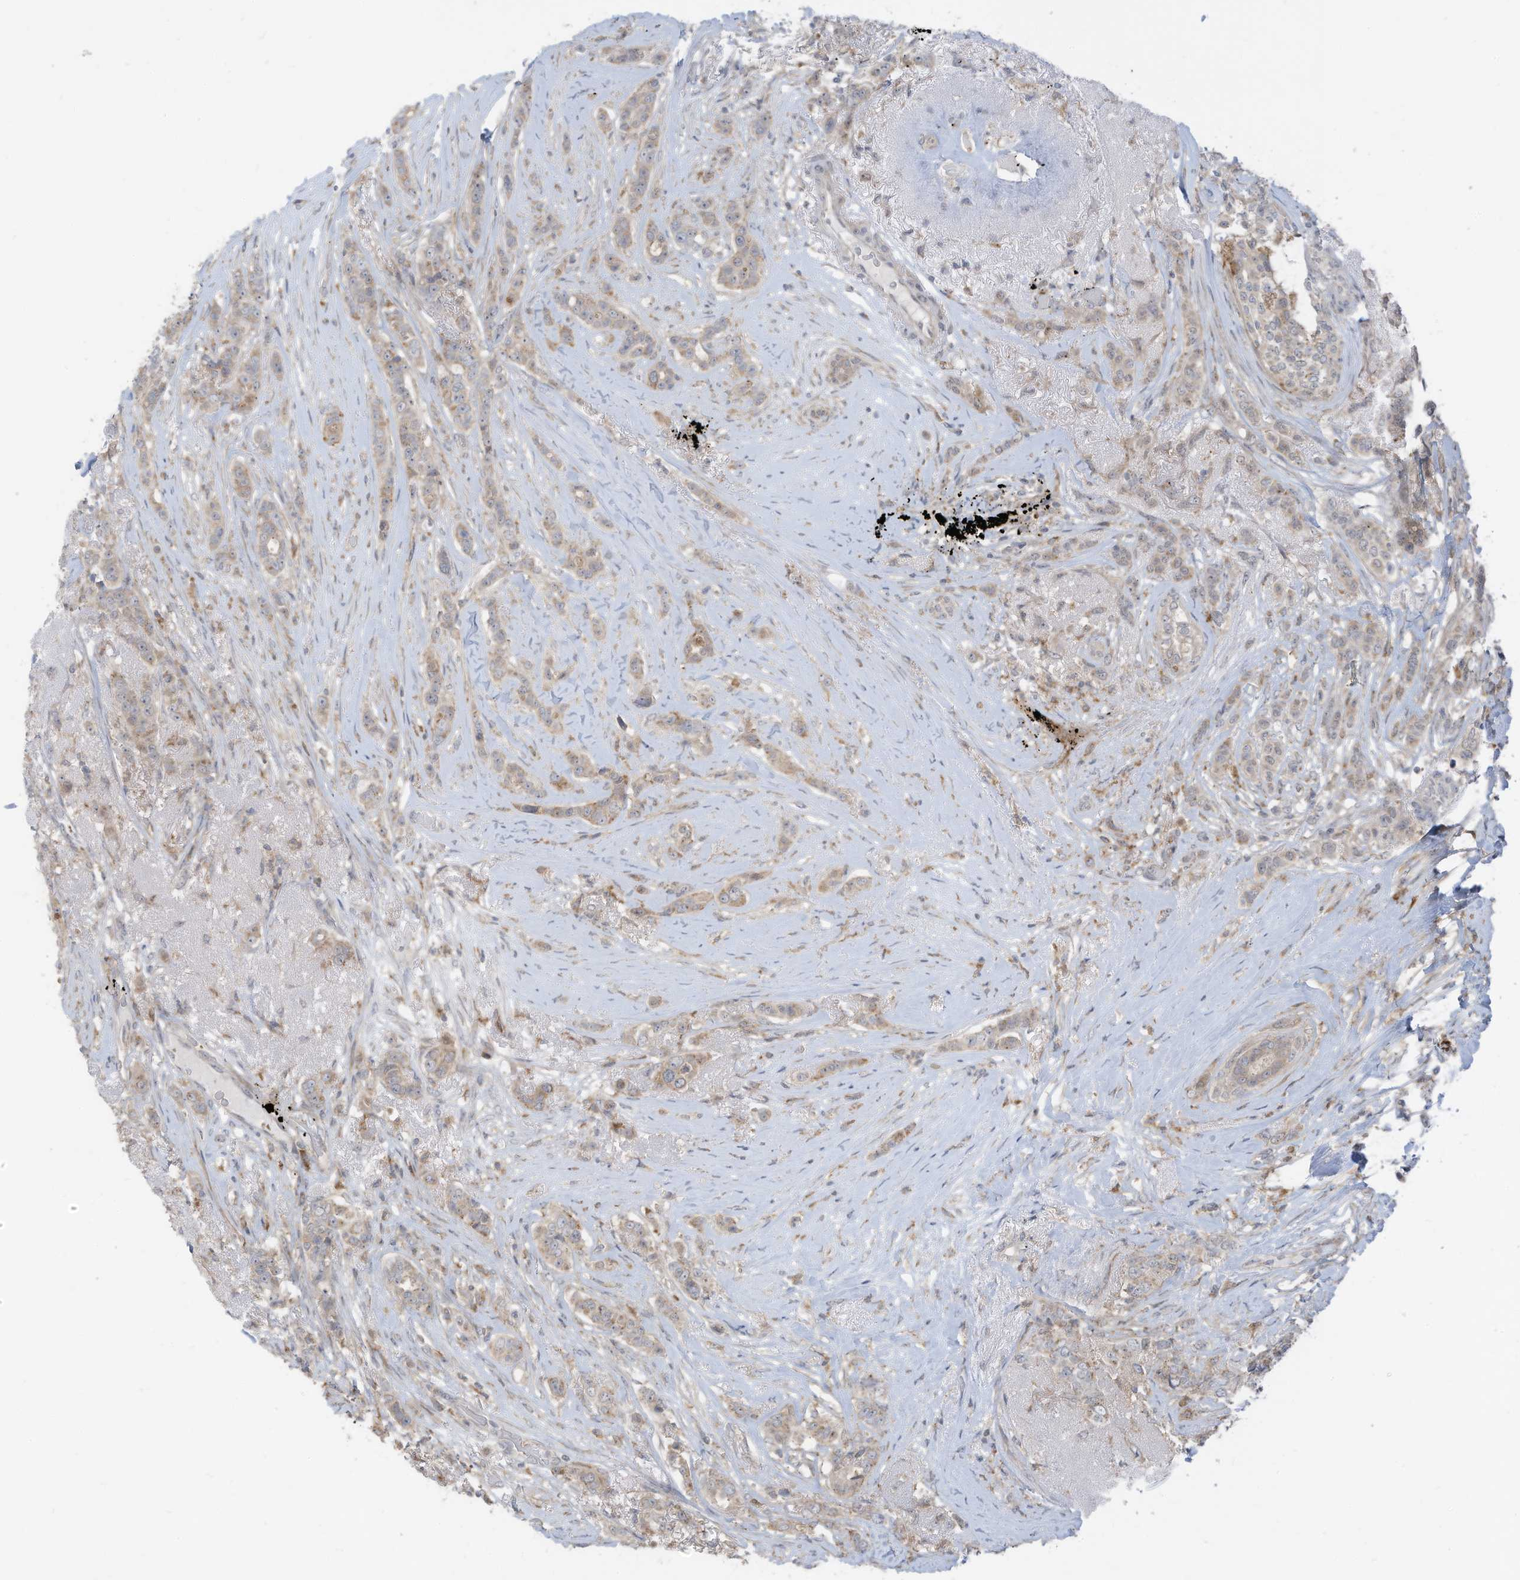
{"staining": {"intensity": "weak", "quantity": ">75%", "location": "cytoplasmic/membranous"}, "tissue": "breast cancer", "cell_type": "Tumor cells", "image_type": "cancer", "snomed": [{"axis": "morphology", "description": "Lobular carcinoma"}, {"axis": "topography", "description": "Breast"}], "caption": "Immunohistochemistry (IHC) of human lobular carcinoma (breast) demonstrates low levels of weak cytoplasmic/membranous positivity in about >75% of tumor cells. The staining was performed using DAB, with brown indicating positive protein expression. Nuclei are stained blue with hematoxylin.", "gene": "DZIP3", "patient": {"sex": "female", "age": 51}}